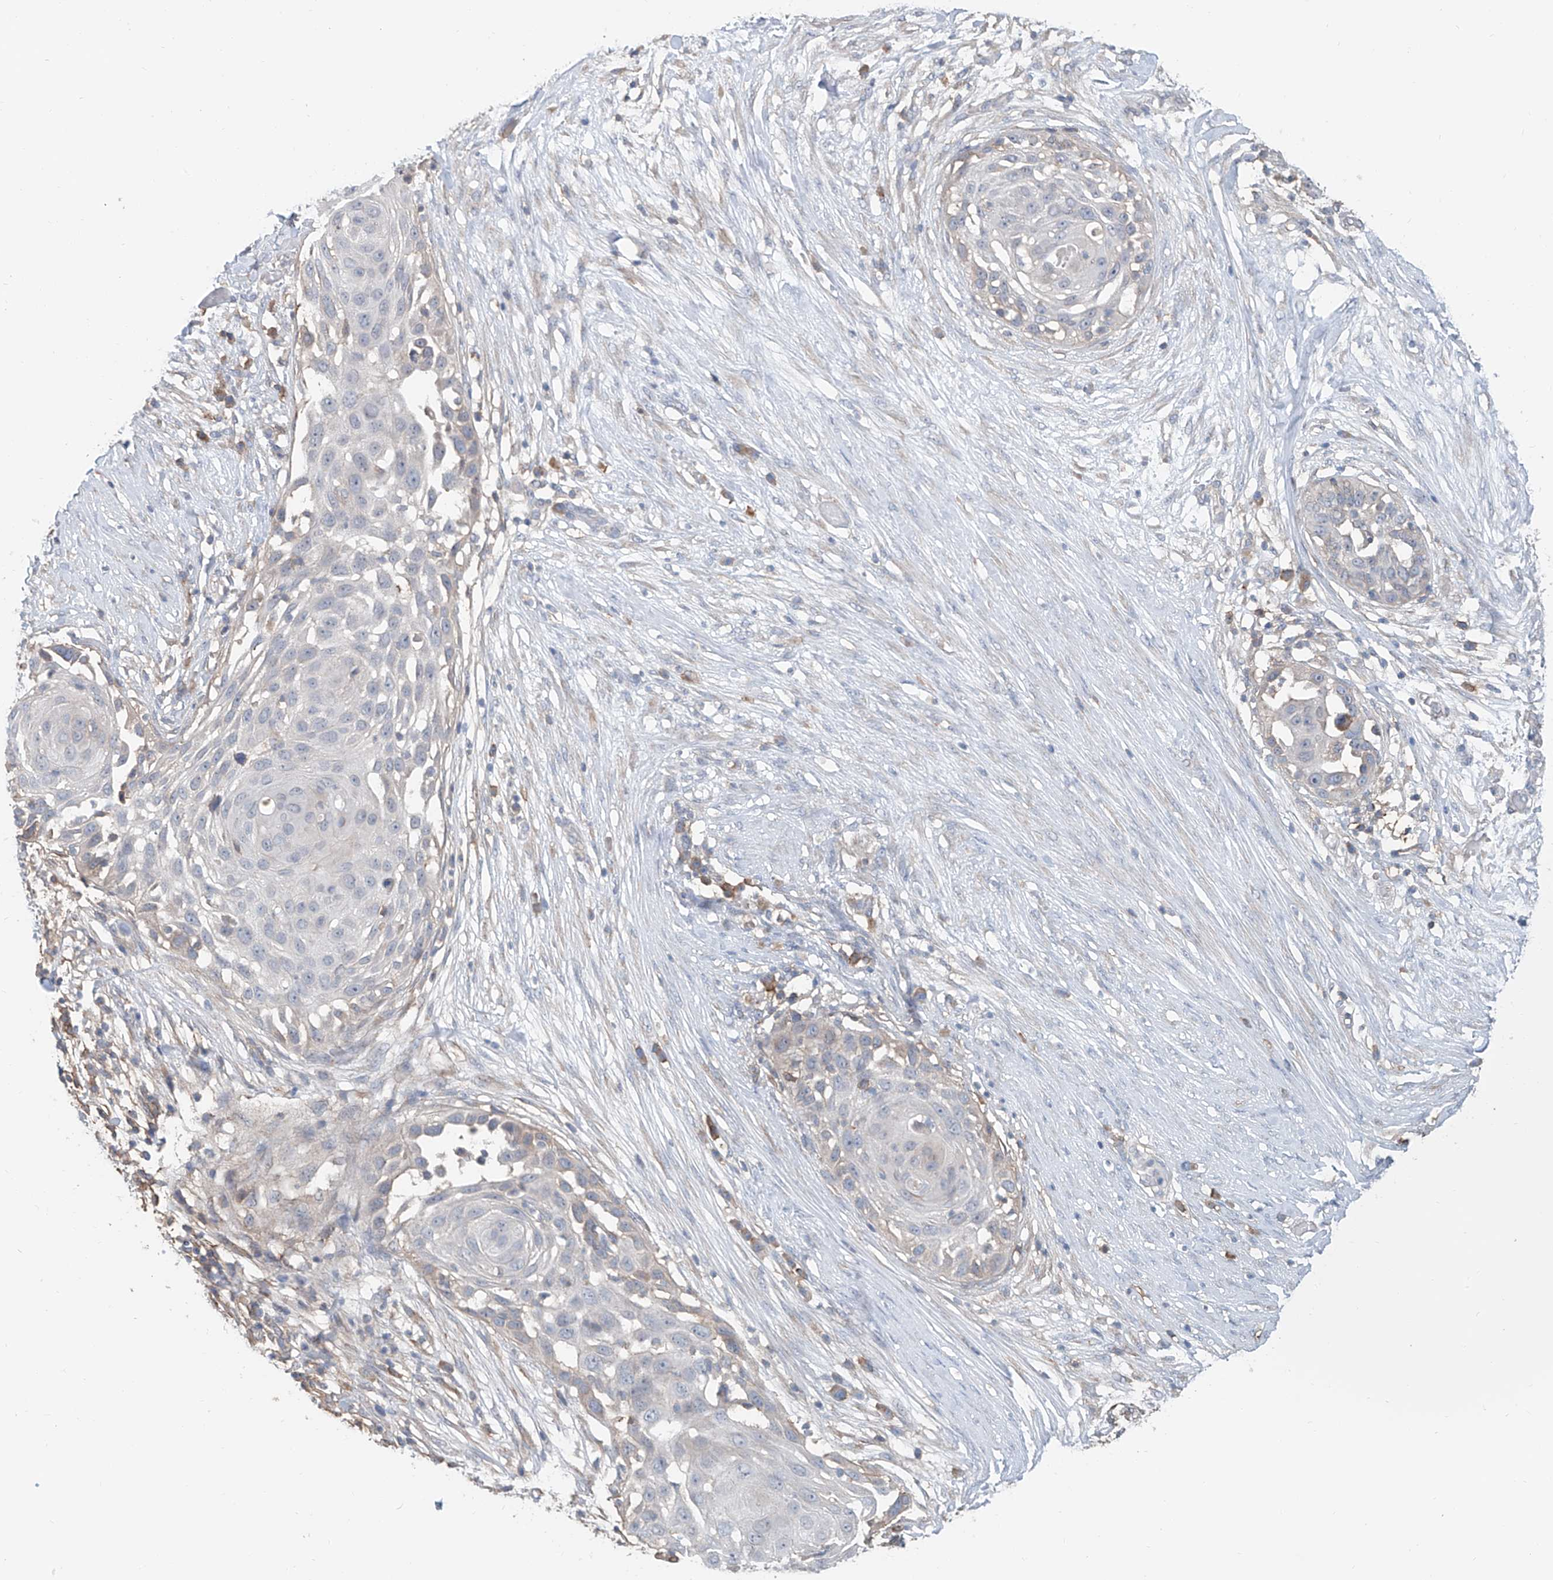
{"staining": {"intensity": "weak", "quantity": "<25%", "location": "cytoplasmic/membranous"}, "tissue": "skin cancer", "cell_type": "Tumor cells", "image_type": "cancer", "snomed": [{"axis": "morphology", "description": "Squamous cell carcinoma, NOS"}, {"axis": "topography", "description": "Skin"}], "caption": "Protein analysis of skin cancer reveals no significant positivity in tumor cells.", "gene": "KCNK10", "patient": {"sex": "female", "age": 44}}